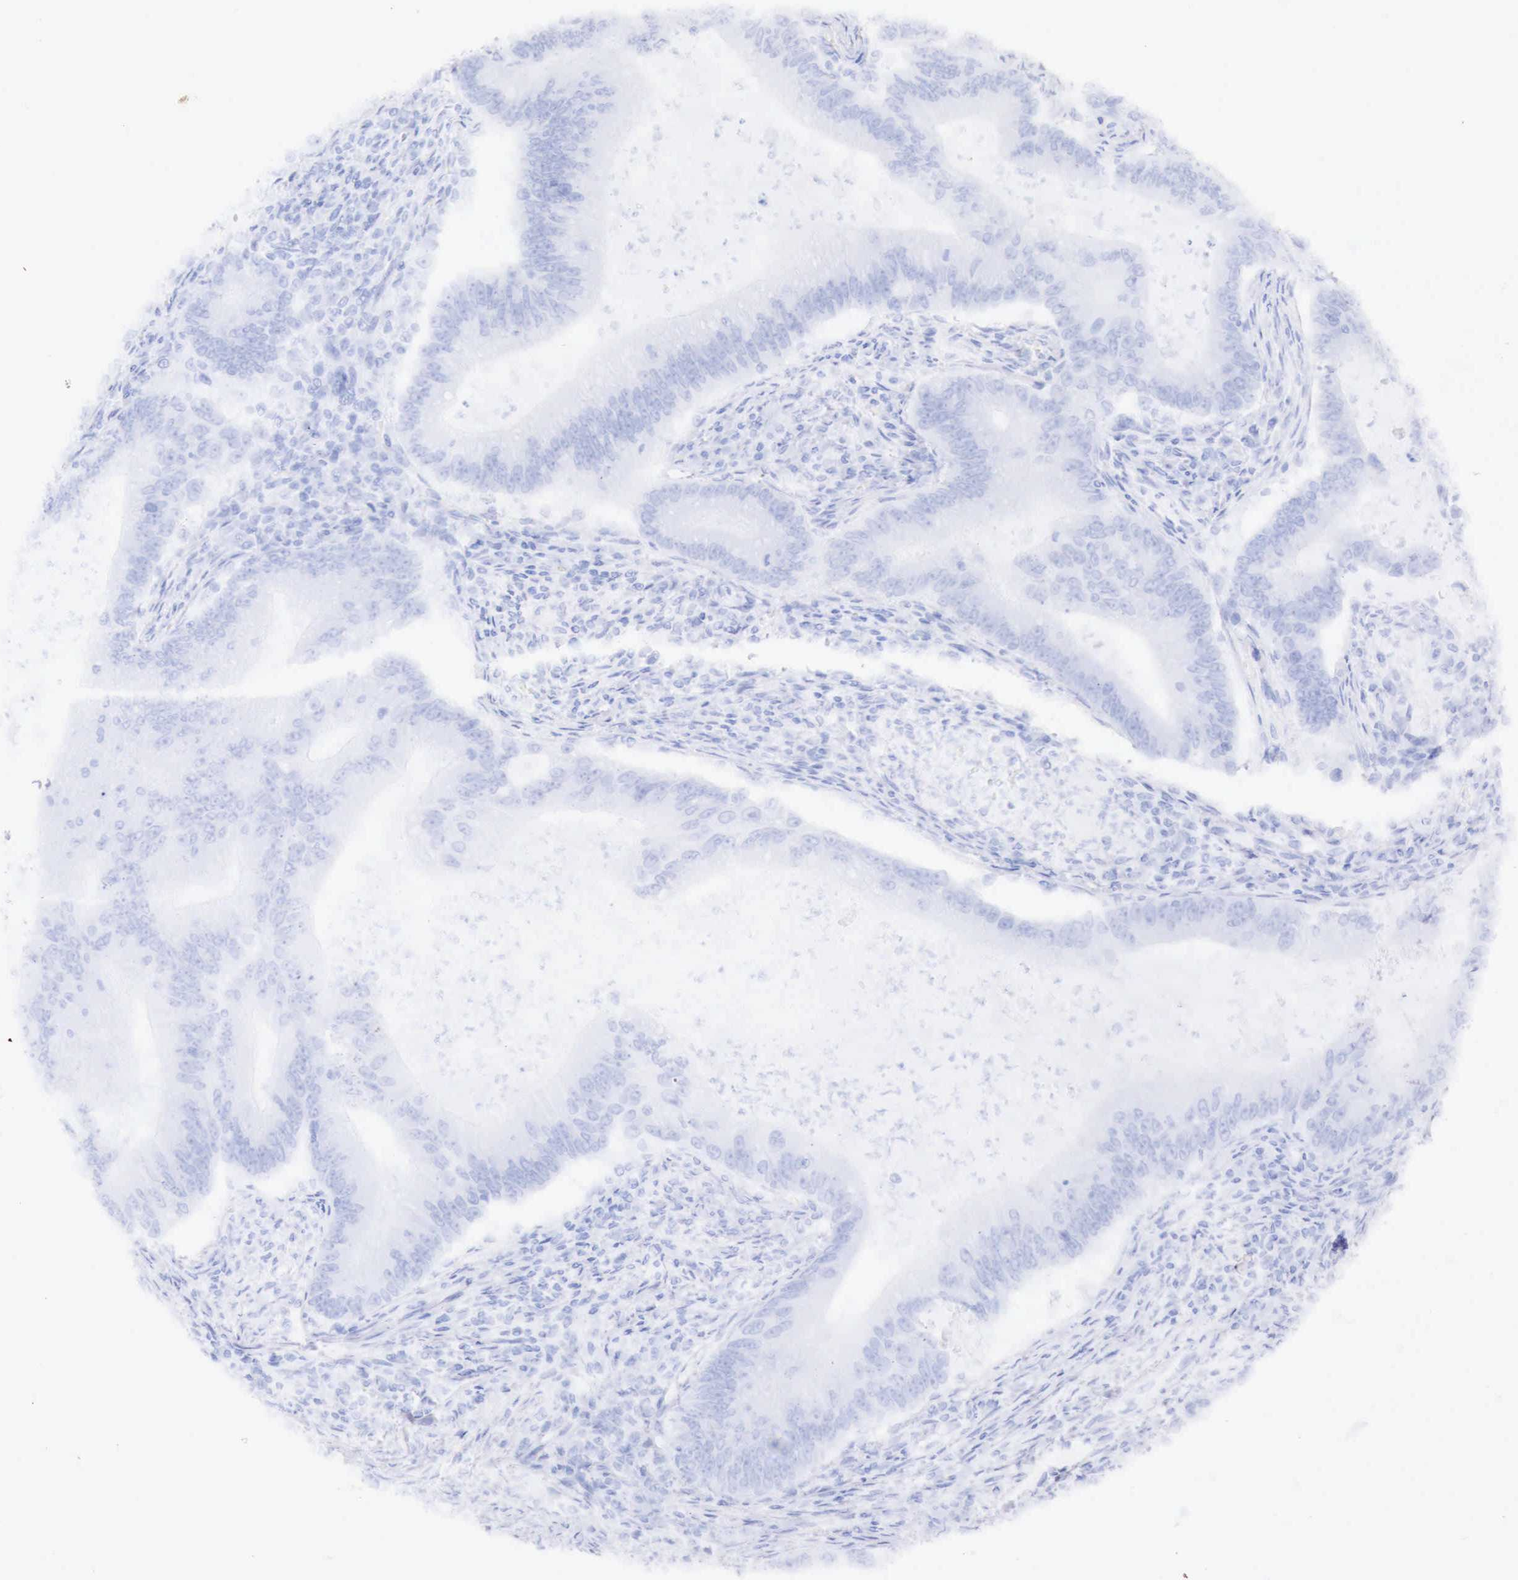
{"staining": {"intensity": "negative", "quantity": "none", "location": "none"}, "tissue": "colorectal cancer", "cell_type": "Tumor cells", "image_type": "cancer", "snomed": [{"axis": "morphology", "description": "Adenocarcinoma, NOS"}, {"axis": "topography", "description": "Rectum"}], "caption": "DAB (3,3'-diaminobenzidine) immunohistochemical staining of colorectal cancer (adenocarcinoma) reveals no significant positivity in tumor cells.", "gene": "INHA", "patient": {"sex": "female", "age": 81}}